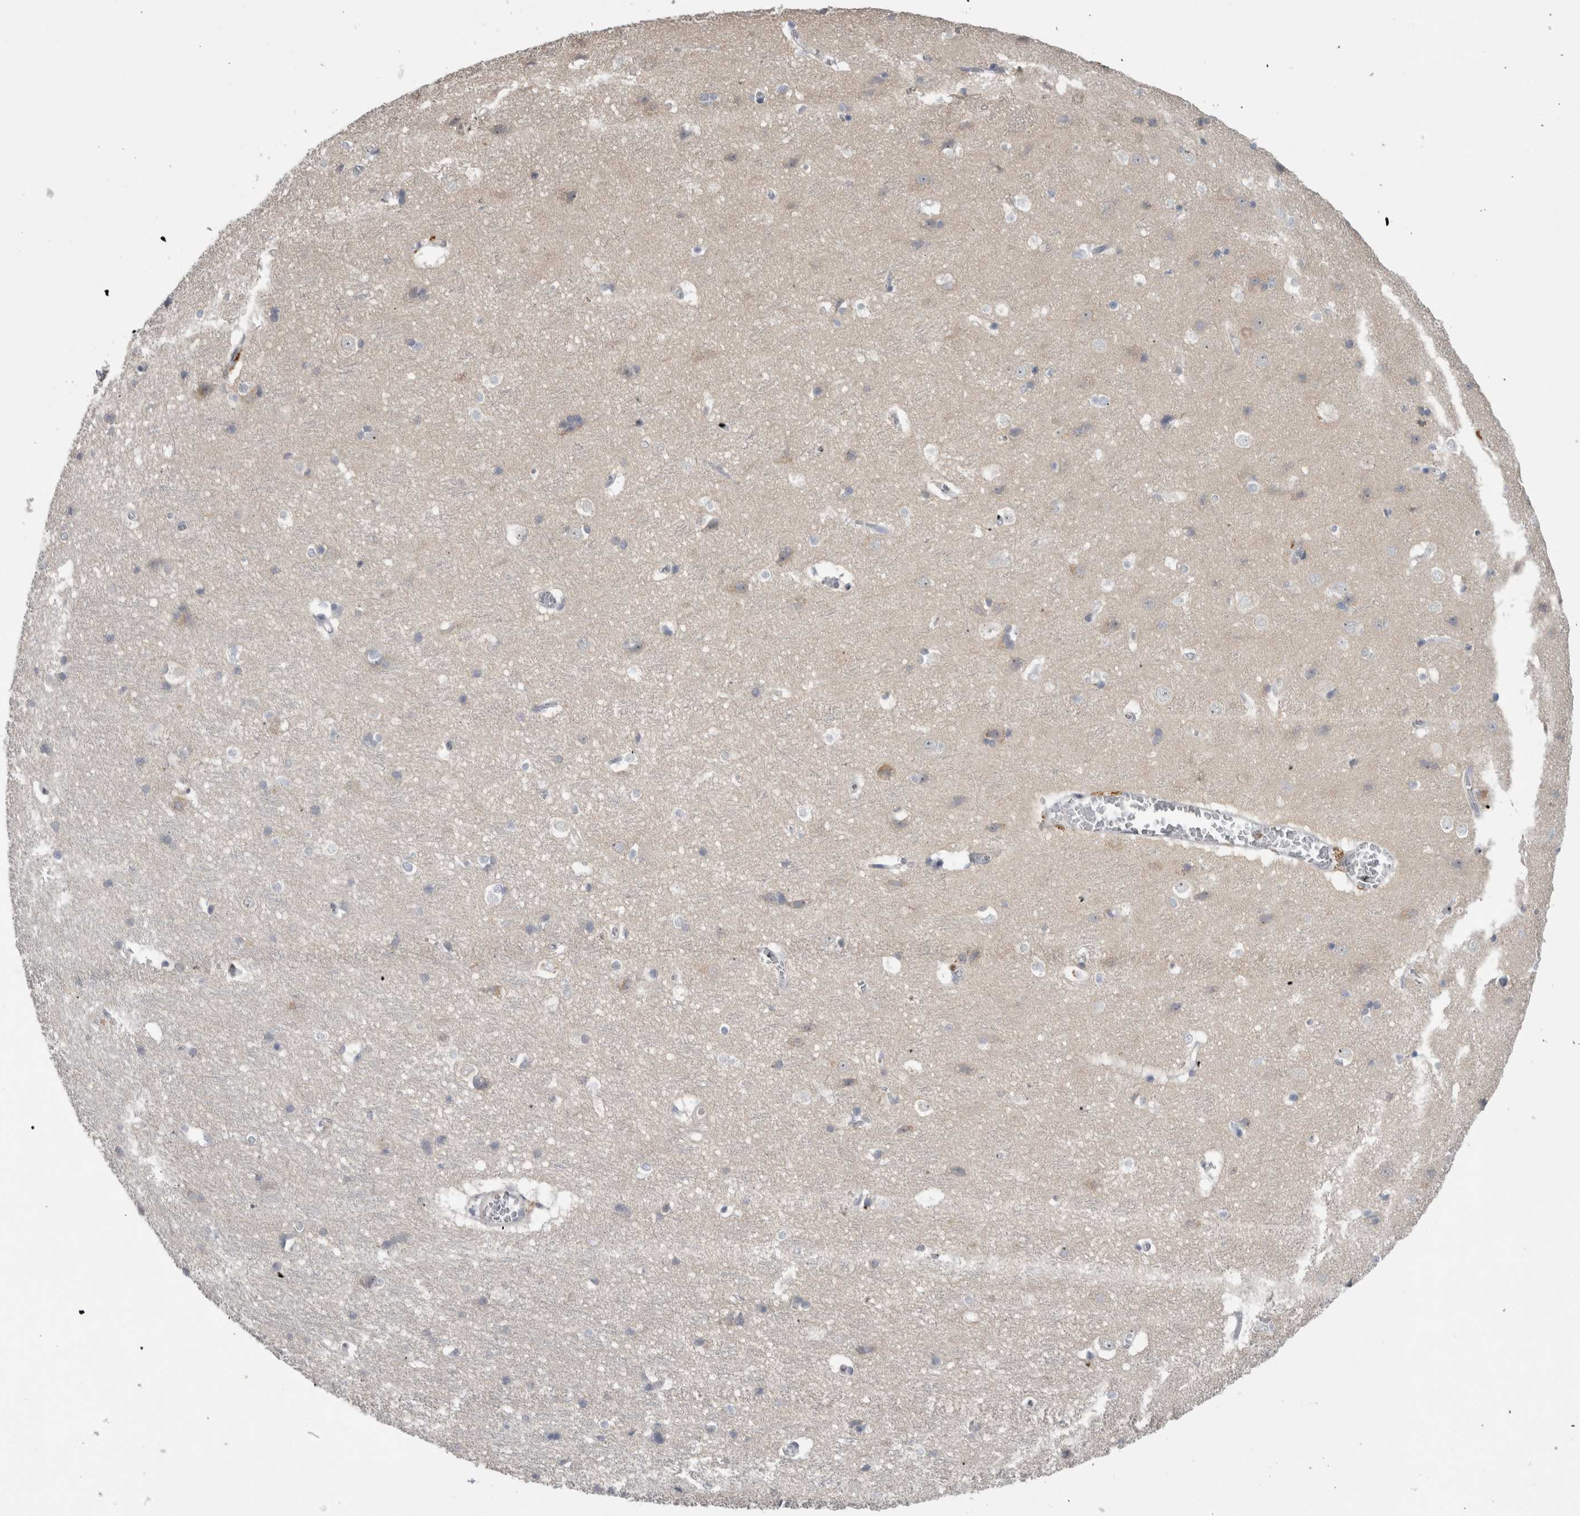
{"staining": {"intensity": "negative", "quantity": "none", "location": "none"}, "tissue": "cerebral cortex", "cell_type": "Endothelial cells", "image_type": "normal", "snomed": [{"axis": "morphology", "description": "Normal tissue, NOS"}, {"axis": "topography", "description": "Cerebral cortex"}], "caption": "Immunohistochemistry (IHC) micrograph of normal cerebral cortex: human cerebral cortex stained with DAB (3,3'-diaminobenzidine) exhibits no significant protein positivity in endothelial cells.", "gene": "ADAM2", "patient": {"sex": "male", "age": 54}}